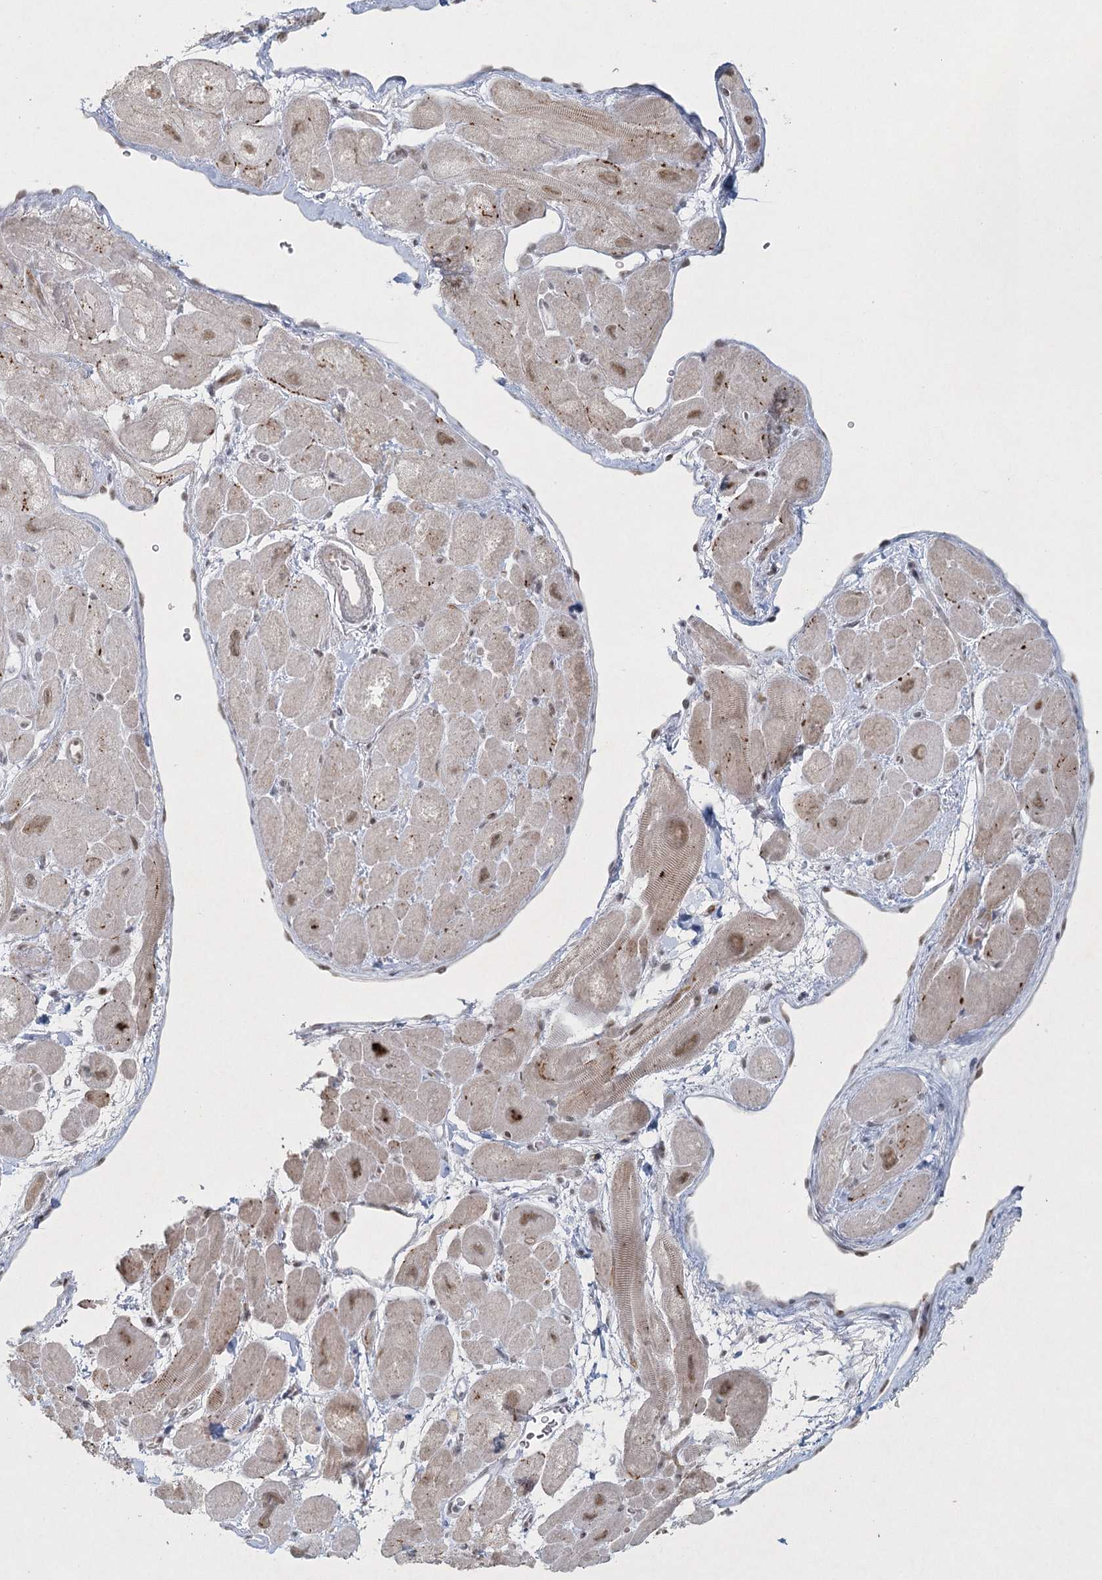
{"staining": {"intensity": "weak", "quantity": ">75%", "location": "cytoplasmic/membranous,nuclear"}, "tissue": "heart muscle", "cell_type": "Cardiomyocytes", "image_type": "normal", "snomed": [{"axis": "morphology", "description": "Normal tissue, NOS"}, {"axis": "topography", "description": "Heart"}], "caption": "DAB immunohistochemical staining of unremarkable human heart muscle exhibits weak cytoplasmic/membranous,nuclear protein positivity in approximately >75% of cardiomyocytes.", "gene": "U2SURP", "patient": {"sex": "male", "age": 49}}